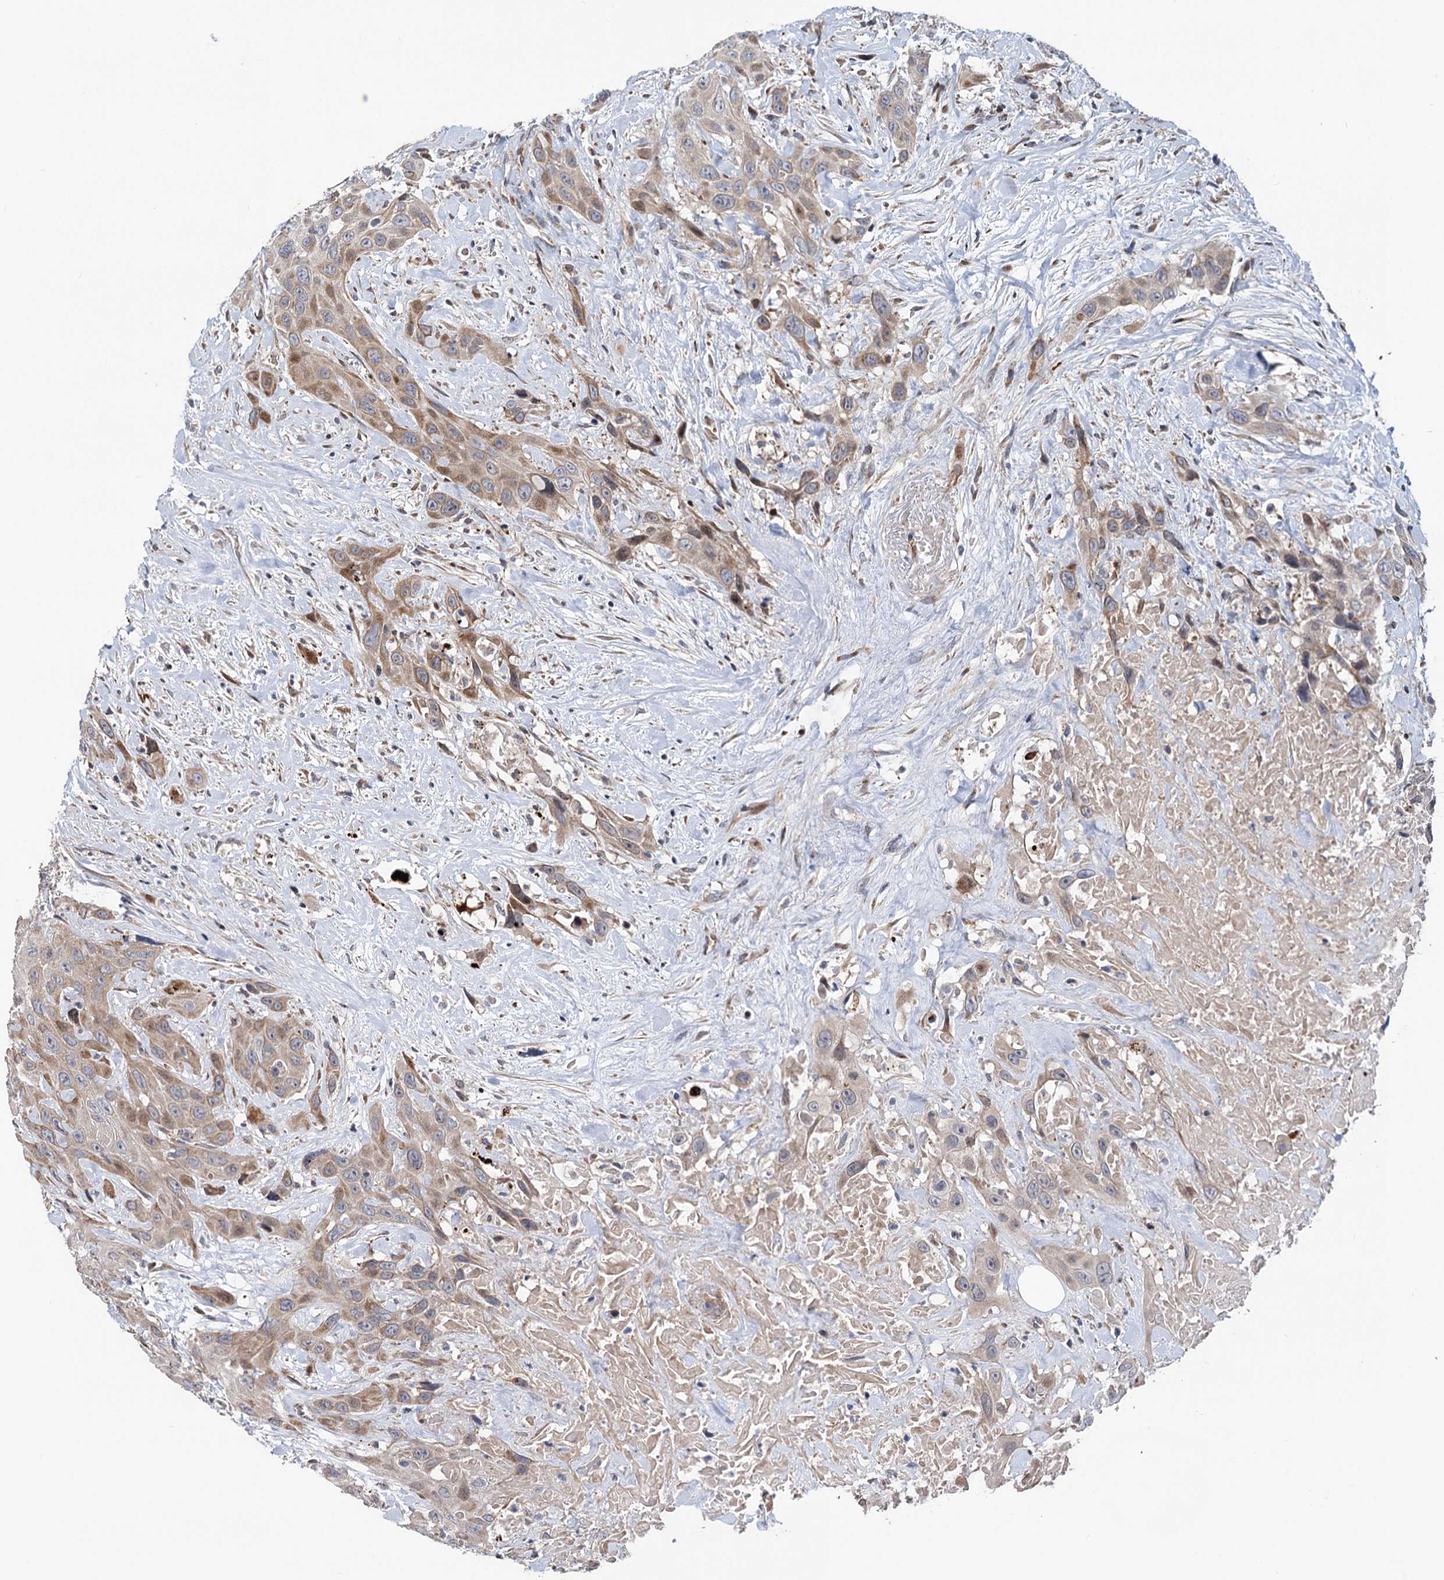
{"staining": {"intensity": "moderate", "quantity": "<25%", "location": "cytoplasmic/membranous"}, "tissue": "head and neck cancer", "cell_type": "Tumor cells", "image_type": "cancer", "snomed": [{"axis": "morphology", "description": "Squamous cell carcinoma, NOS"}, {"axis": "topography", "description": "Head-Neck"}], "caption": "High-power microscopy captured an immunohistochemistry (IHC) photomicrograph of head and neck cancer, revealing moderate cytoplasmic/membranous positivity in approximately <25% of tumor cells.", "gene": "UBR1", "patient": {"sex": "male", "age": 81}}